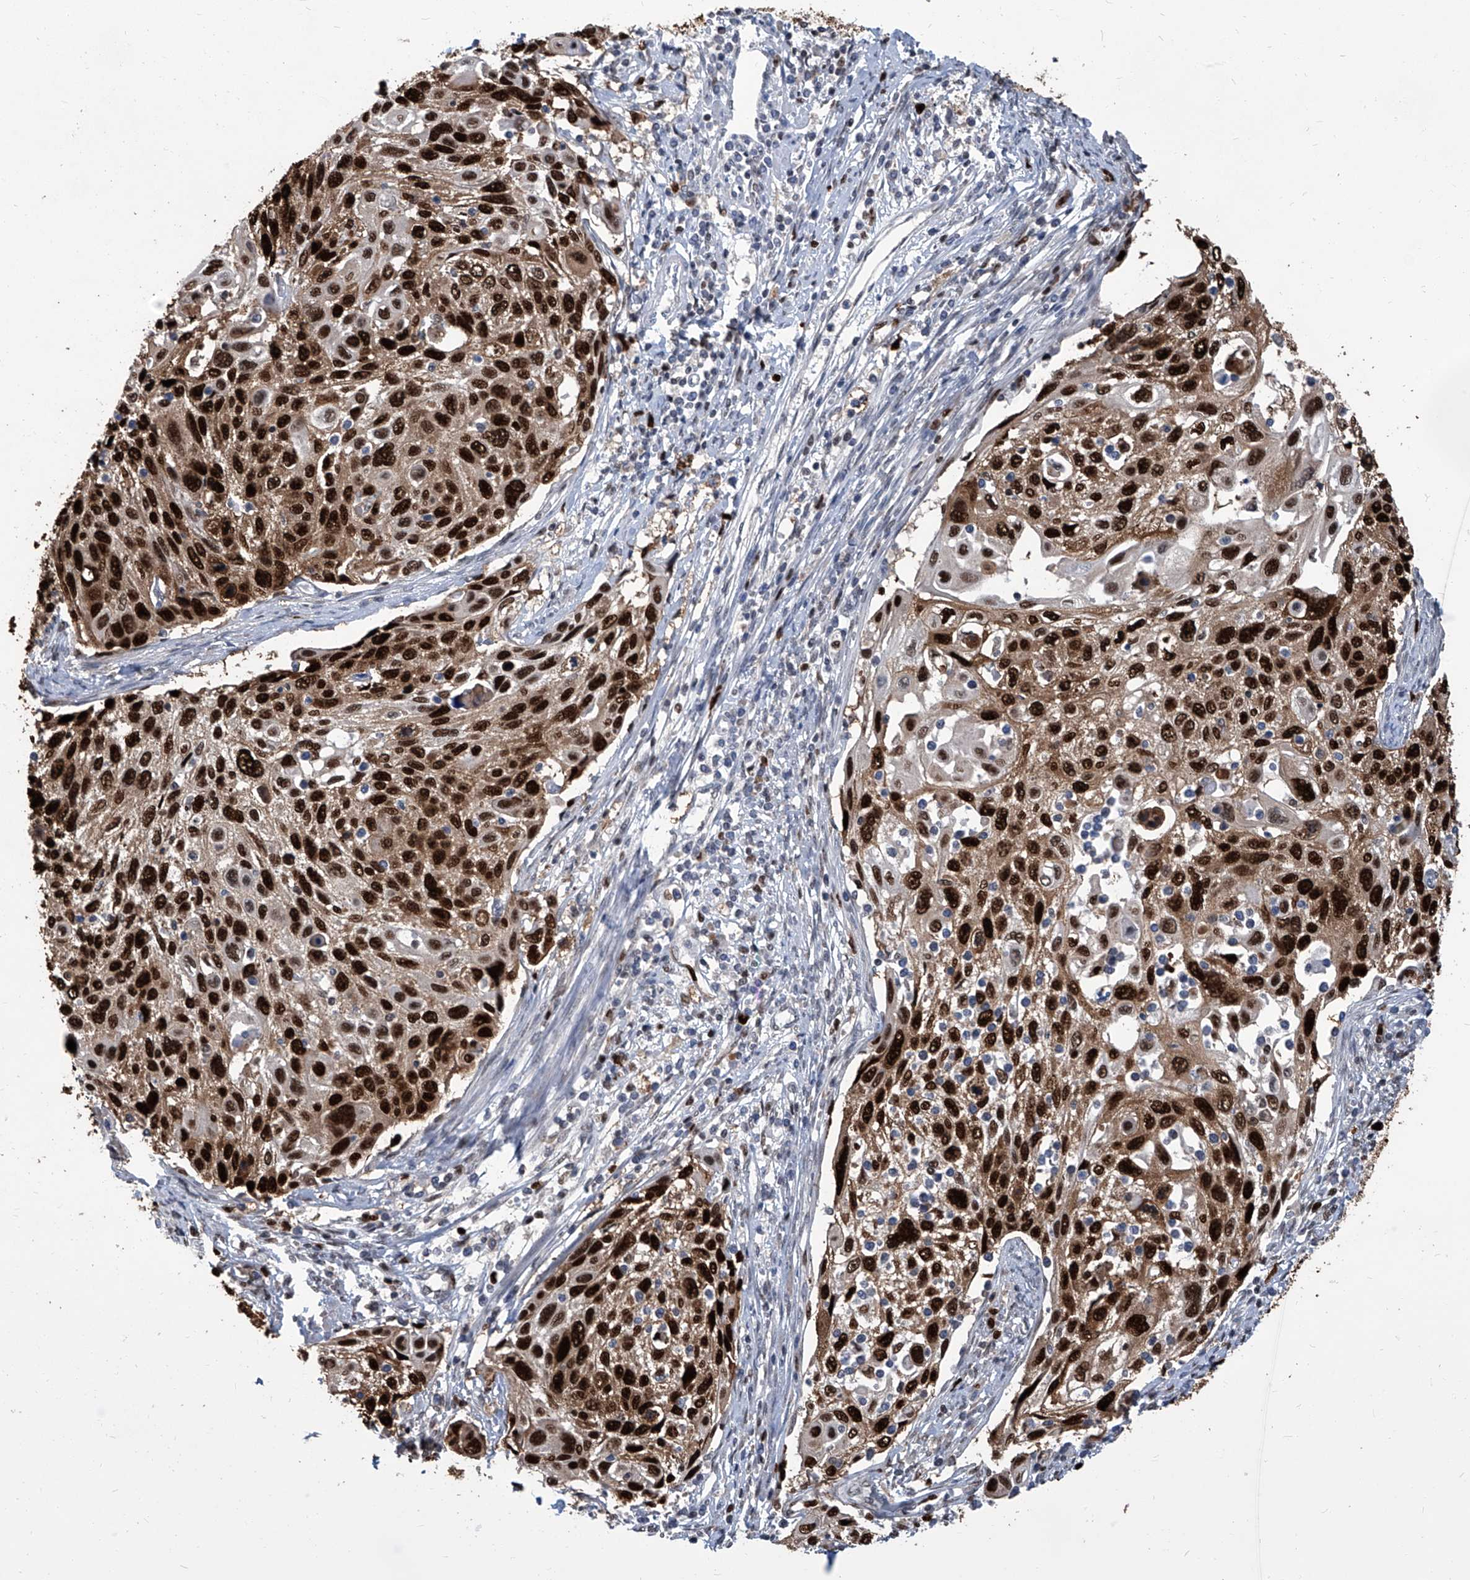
{"staining": {"intensity": "strong", "quantity": ">75%", "location": "cytoplasmic/membranous,nuclear"}, "tissue": "cervical cancer", "cell_type": "Tumor cells", "image_type": "cancer", "snomed": [{"axis": "morphology", "description": "Squamous cell carcinoma, NOS"}, {"axis": "topography", "description": "Cervix"}], "caption": "The immunohistochemical stain highlights strong cytoplasmic/membranous and nuclear expression in tumor cells of cervical cancer tissue.", "gene": "PCNA", "patient": {"sex": "female", "age": 70}}